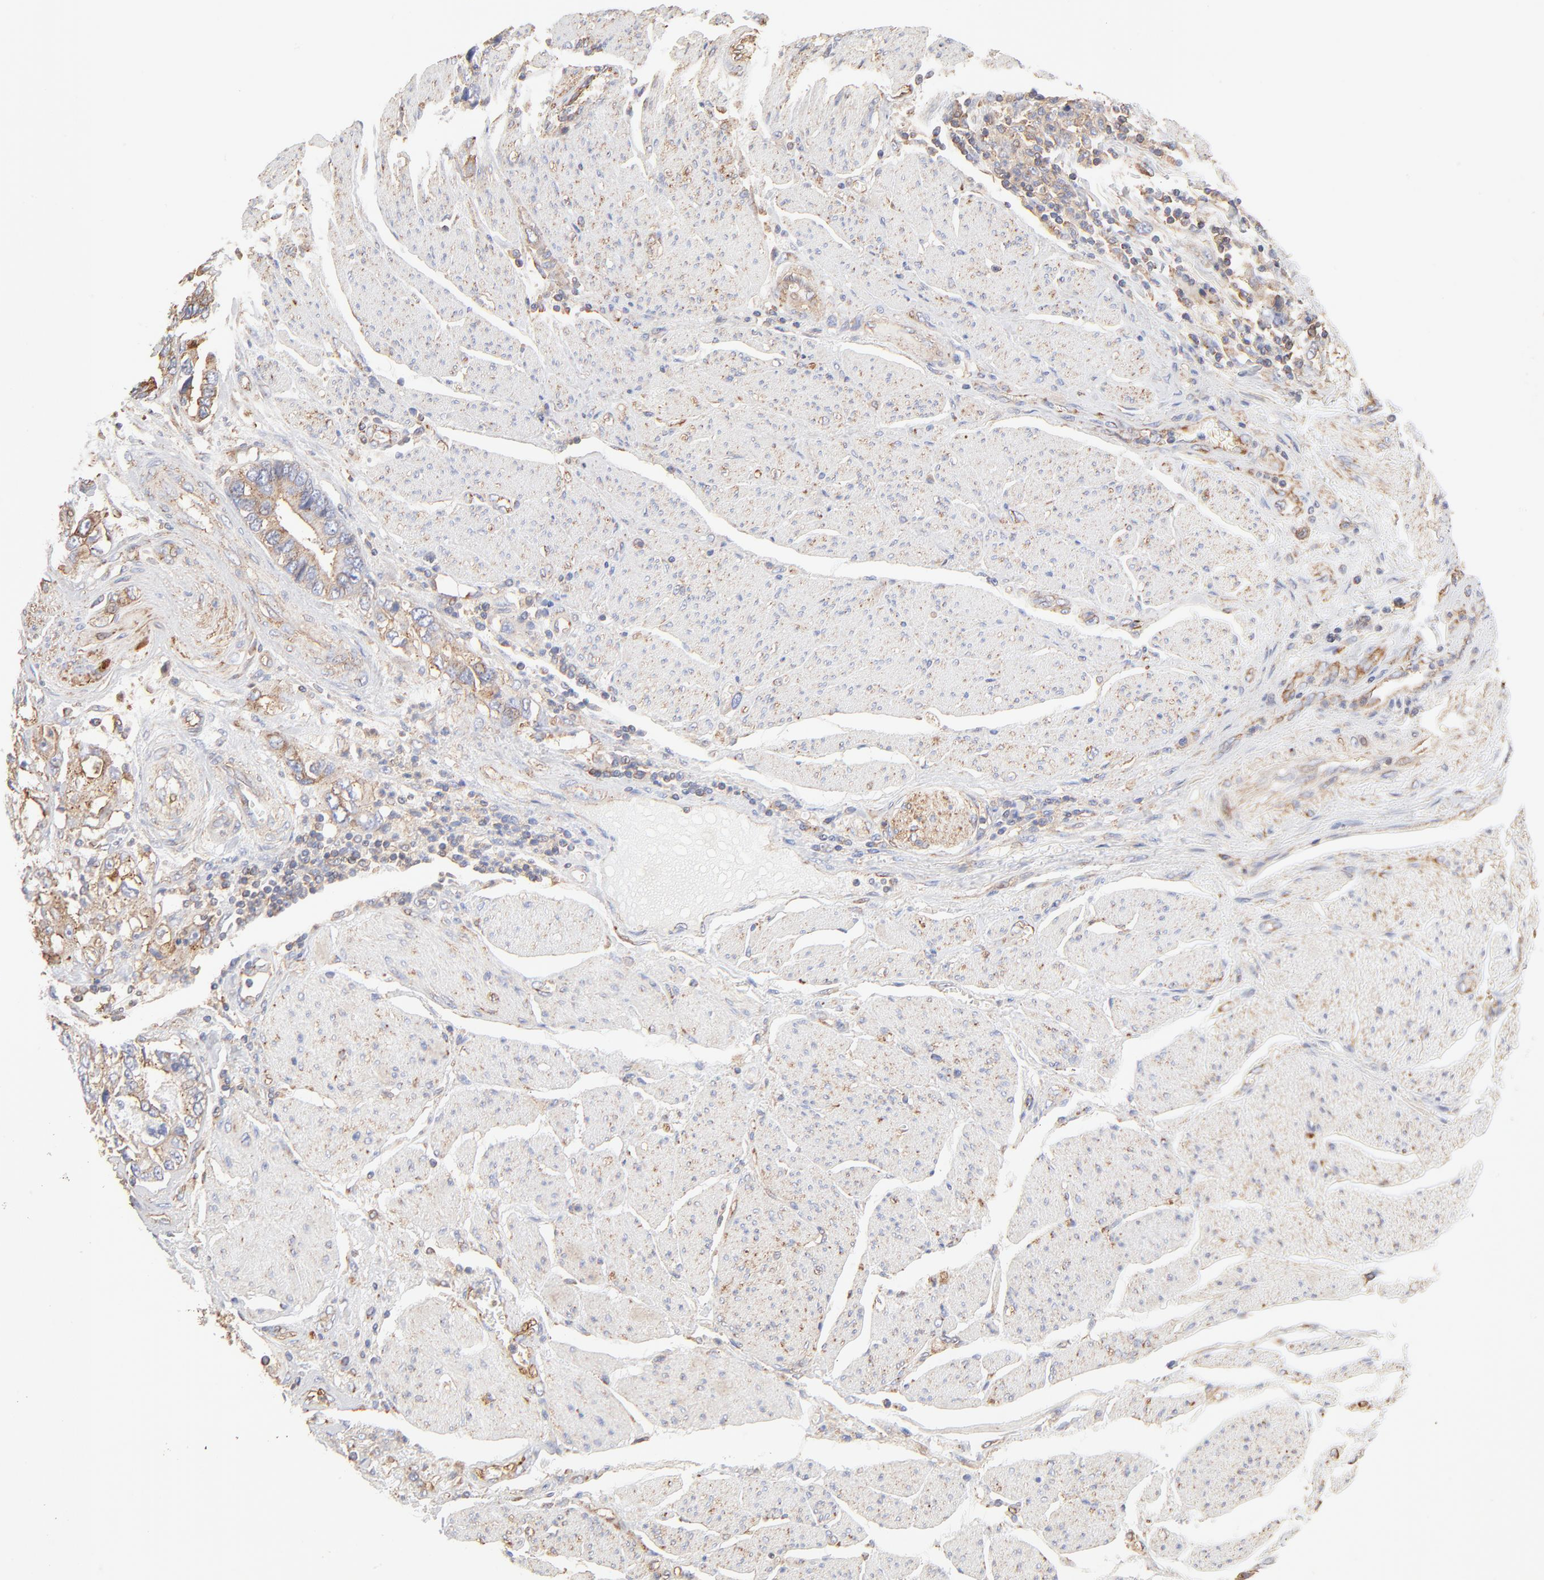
{"staining": {"intensity": "moderate", "quantity": "25%-75%", "location": "cytoplasmic/membranous"}, "tissue": "stomach cancer", "cell_type": "Tumor cells", "image_type": "cancer", "snomed": [{"axis": "morphology", "description": "Adenocarcinoma, NOS"}, {"axis": "topography", "description": "Pancreas"}, {"axis": "topography", "description": "Stomach, upper"}], "caption": "Human stomach adenocarcinoma stained with a brown dye exhibits moderate cytoplasmic/membranous positive positivity in approximately 25%-75% of tumor cells.", "gene": "CLTB", "patient": {"sex": "male", "age": 77}}